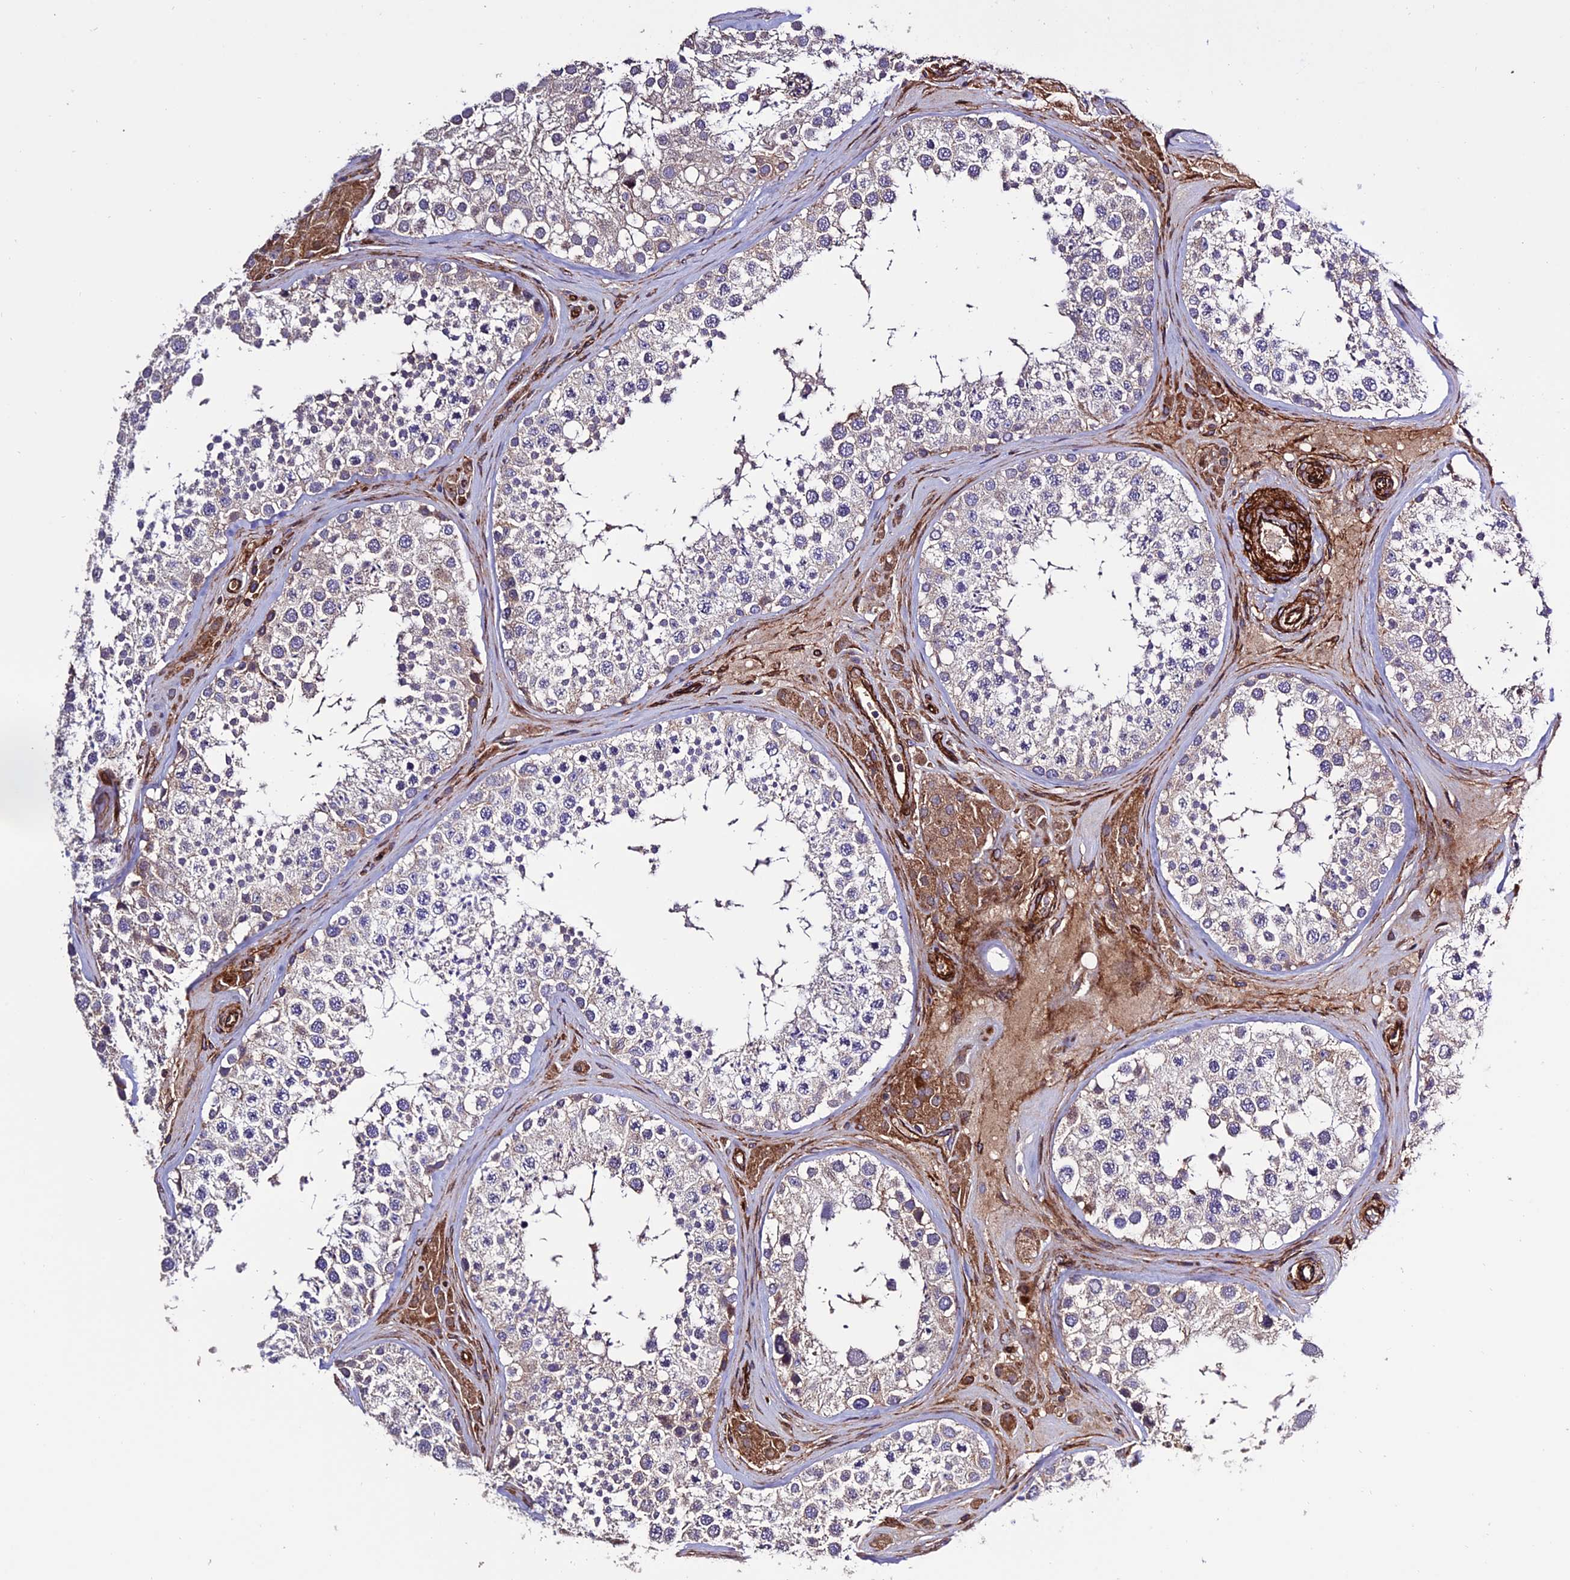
{"staining": {"intensity": "weak", "quantity": "25%-75%", "location": "cytoplasmic/membranous"}, "tissue": "testis", "cell_type": "Cells in seminiferous ducts", "image_type": "normal", "snomed": [{"axis": "morphology", "description": "Normal tissue, NOS"}, {"axis": "topography", "description": "Testis"}], "caption": "The micrograph exhibits immunohistochemical staining of normal testis. There is weak cytoplasmic/membranous staining is appreciated in about 25%-75% of cells in seminiferous ducts.", "gene": "REX1BD", "patient": {"sex": "male", "age": 46}}